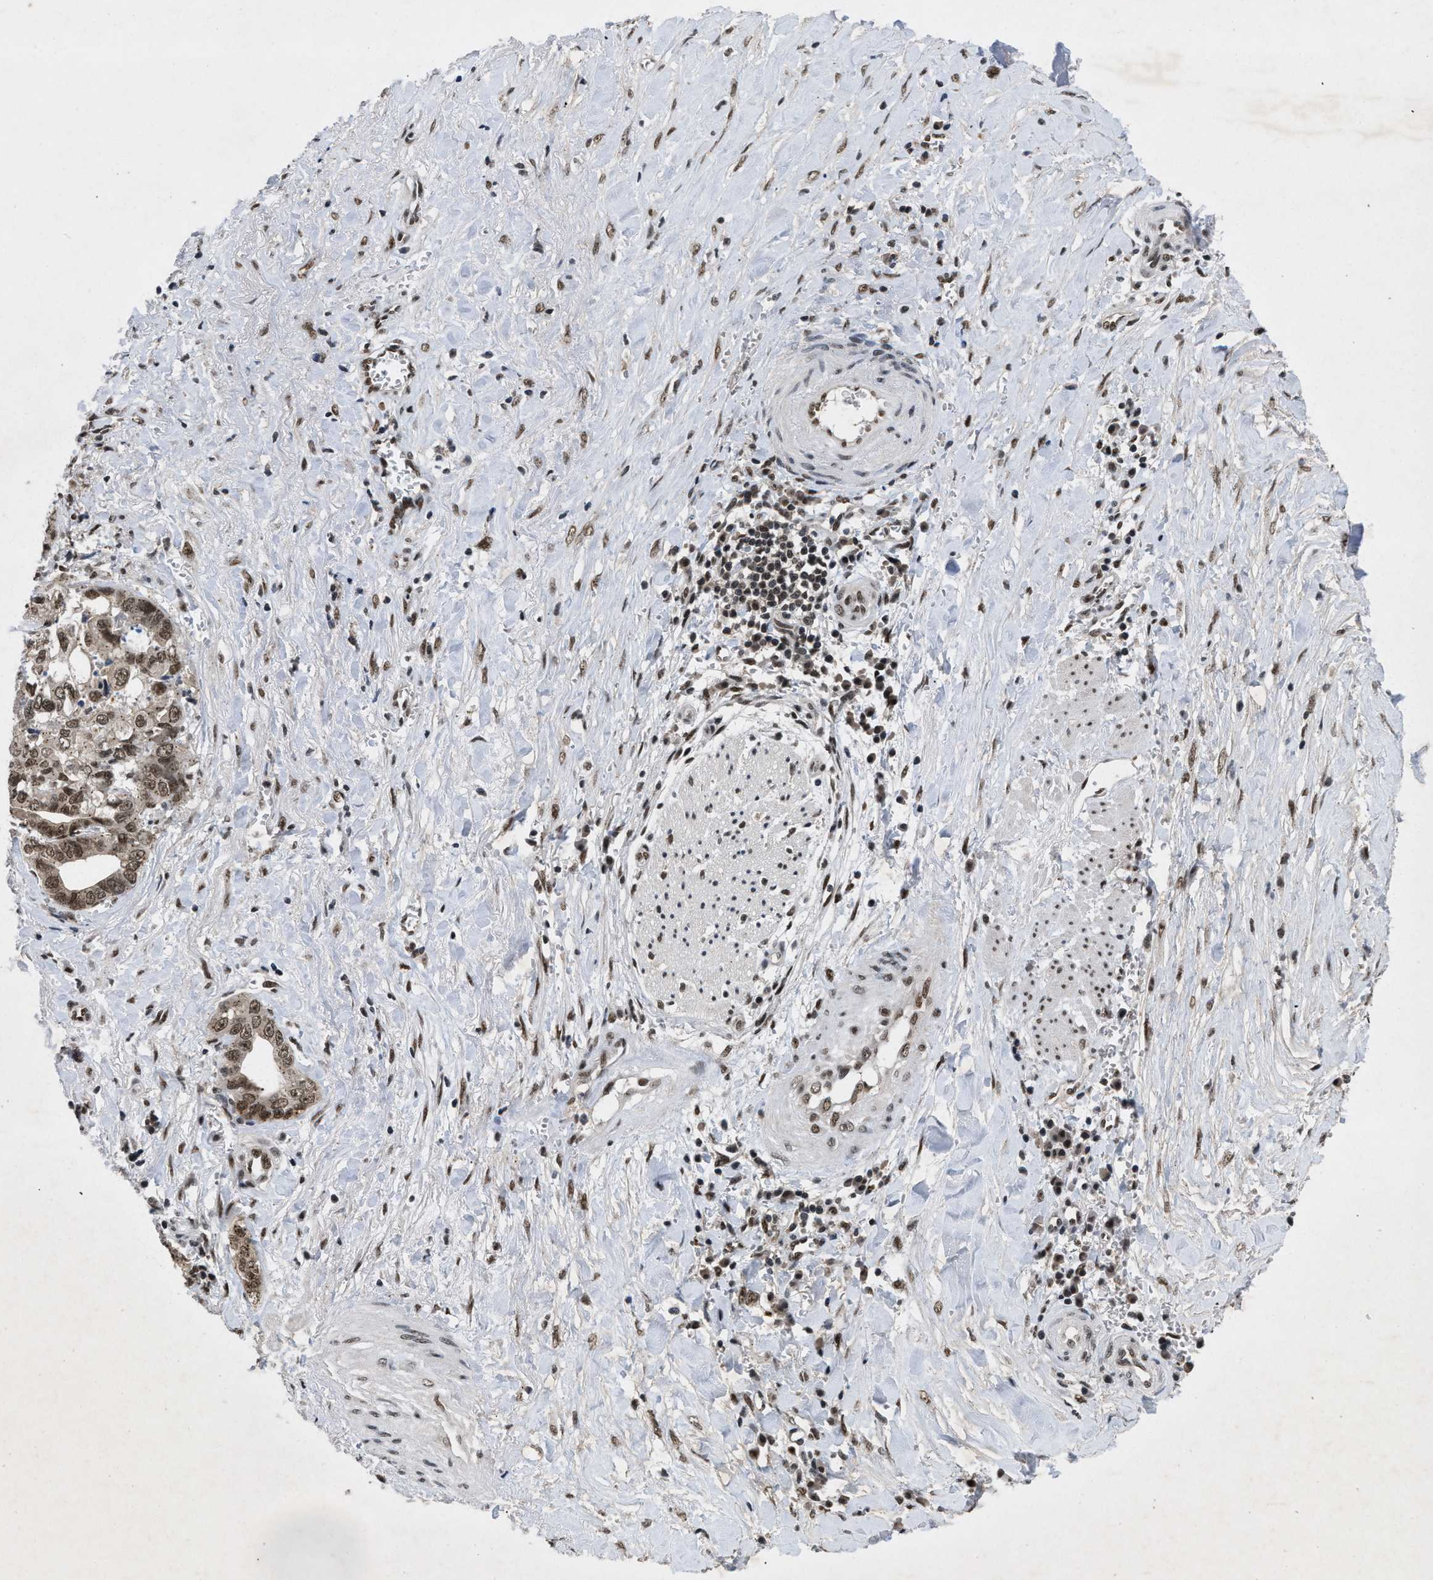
{"staining": {"intensity": "moderate", "quantity": ">75%", "location": "nuclear"}, "tissue": "liver cancer", "cell_type": "Tumor cells", "image_type": "cancer", "snomed": [{"axis": "morphology", "description": "Cholangiocarcinoma"}, {"axis": "topography", "description": "Liver"}], "caption": "Protein staining reveals moderate nuclear staining in about >75% of tumor cells in liver cholangiocarcinoma.", "gene": "ZNF346", "patient": {"sex": "female", "age": 79}}